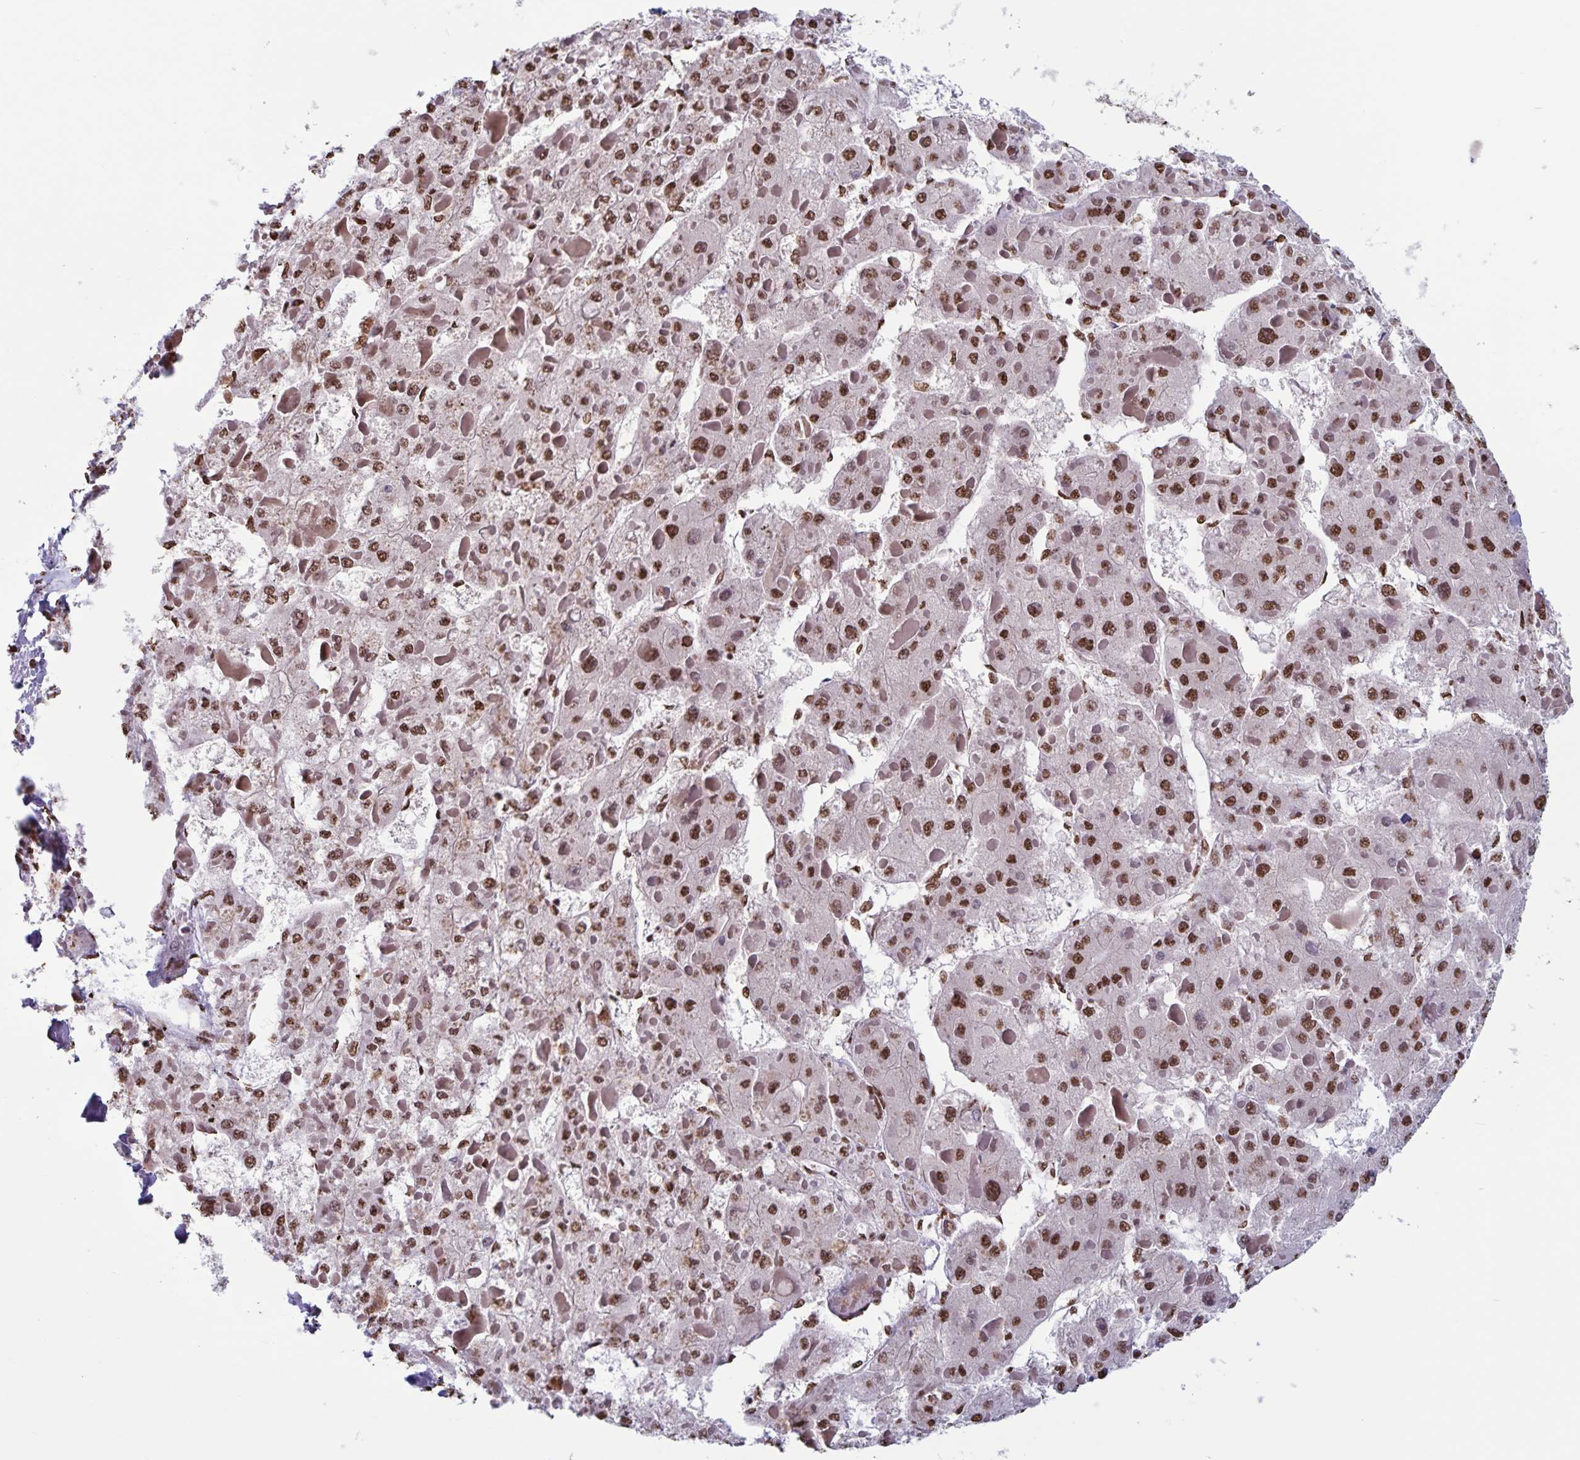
{"staining": {"intensity": "moderate", "quantity": ">75%", "location": "nuclear"}, "tissue": "liver cancer", "cell_type": "Tumor cells", "image_type": "cancer", "snomed": [{"axis": "morphology", "description": "Carcinoma, Hepatocellular, NOS"}, {"axis": "topography", "description": "Liver"}], "caption": "DAB (3,3'-diaminobenzidine) immunohistochemical staining of liver cancer shows moderate nuclear protein expression in about >75% of tumor cells.", "gene": "DUT", "patient": {"sex": "female", "age": 73}}